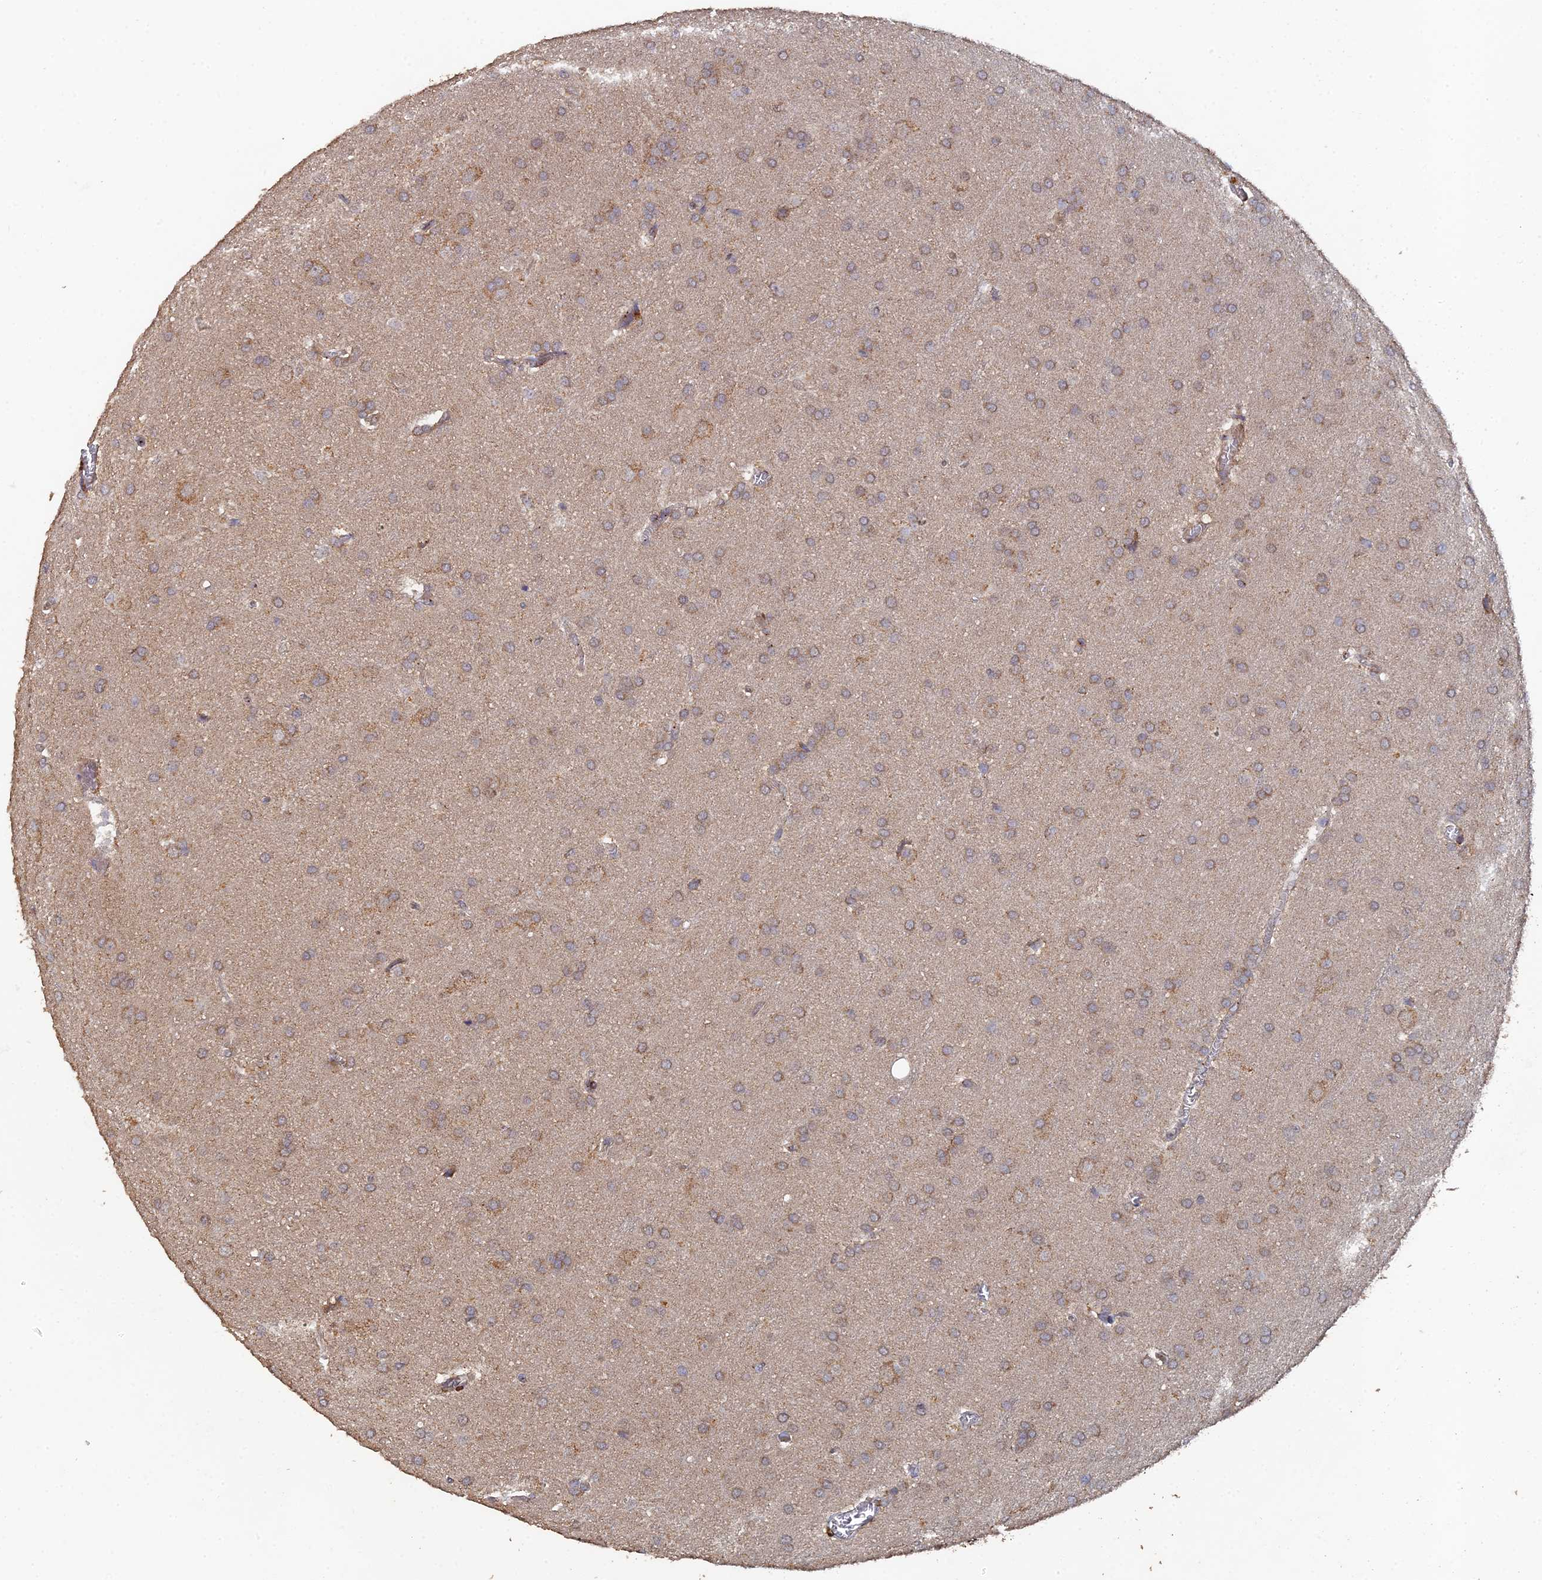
{"staining": {"intensity": "moderate", "quantity": "<25%", "location": "cytoplasmic/membranous"}, "tissue": "glioma", "cell_type": "Tumor cells", "image_type": "cancer", "snomed": [{"axis": "morphology", "description": "Glioma, malignant, Low grade"}, {"axis": "topography", "description": "Brain"}], "caption": "An immunohistochemistry histopathology image of neoplastic tissue is shown. Protein staining in brown shows moderate cytoplasmic/membranous positivity in low-grade glioma (malignant) within tumor cells.", "gene": "SPANXN4", "patient": {"sex": "female", "age": 32}}